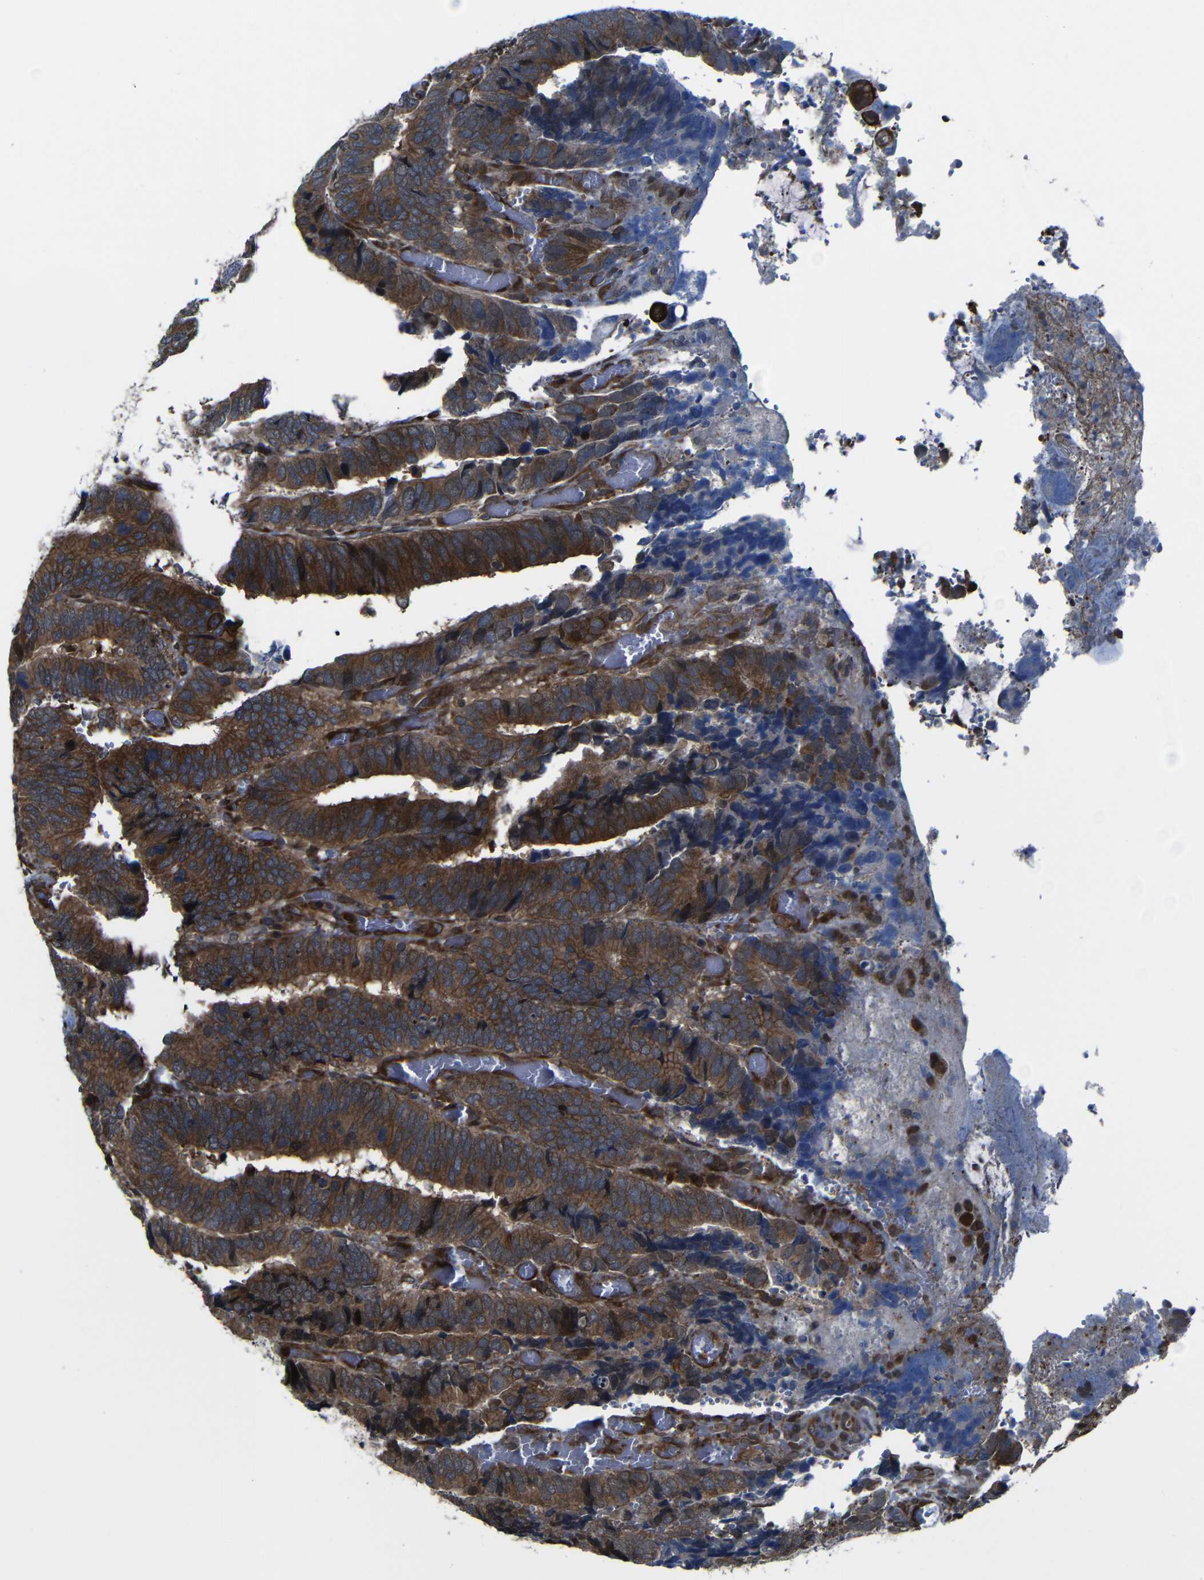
{"staining": {"intensity": "moderate", "quantity": ">75%", "location": "cytoplasmic/membranous"}, "tissue": "colorectal cancer", "cell_type": "Tumor cells", "image_type": "cancer", "snomed": [{"axis": "morphology", "description": "Adenocarcinoma, NOS"}, {"axis": "topography", "description": "Colon"}], "caption": "Immunohistochemistry of human colorectal adenocarcinoma displays medium levels of moderate cytoplasmic/membranous expression in about >75% of tumor cells.", "gene": "KIAA0513", "patient": {"sex": "male", "age": 72}}